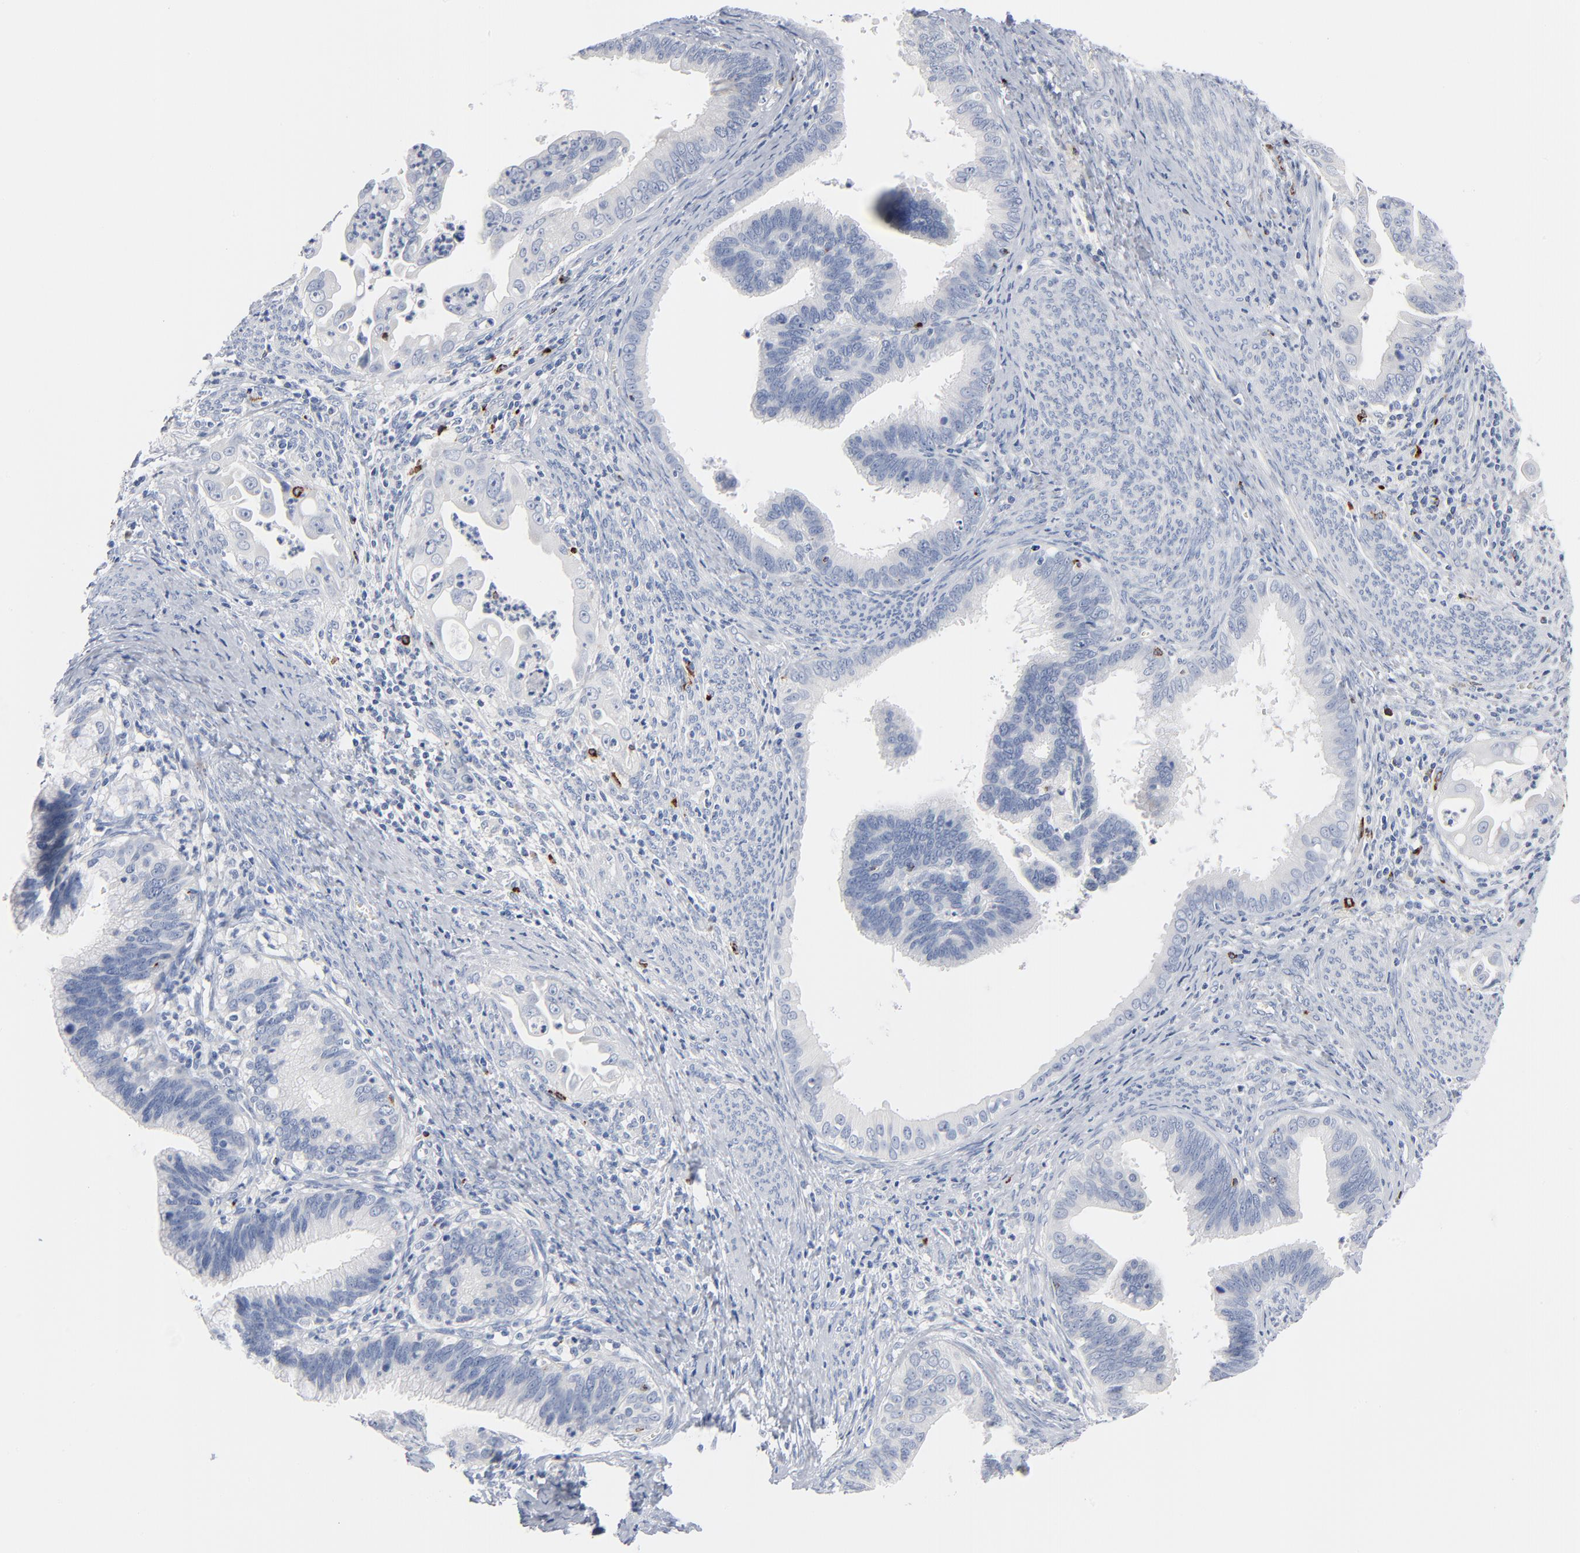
{"staining": {"intensity": "negative", "quantity": "none", "location": "none"}, "tissue": "cervical cancer", "cell_type": "Tumor cells", "image_type": "cancer", "snomed": [{"axis": "morphology", "description": "Adenocarcinoma, NOS"}, {"axis": "topography", "description": "Cervix"}], "caption": "High magnification brightfield microscopy of cervical adenocarcinoma stained with DAB (3,3'-diaminobenzidine) (brown) and counterstained with hematoxylin (blue): tumor cells show no significant positivity.", "gene": "GZMB", "patient": {"sex": "female", "age": 47}}